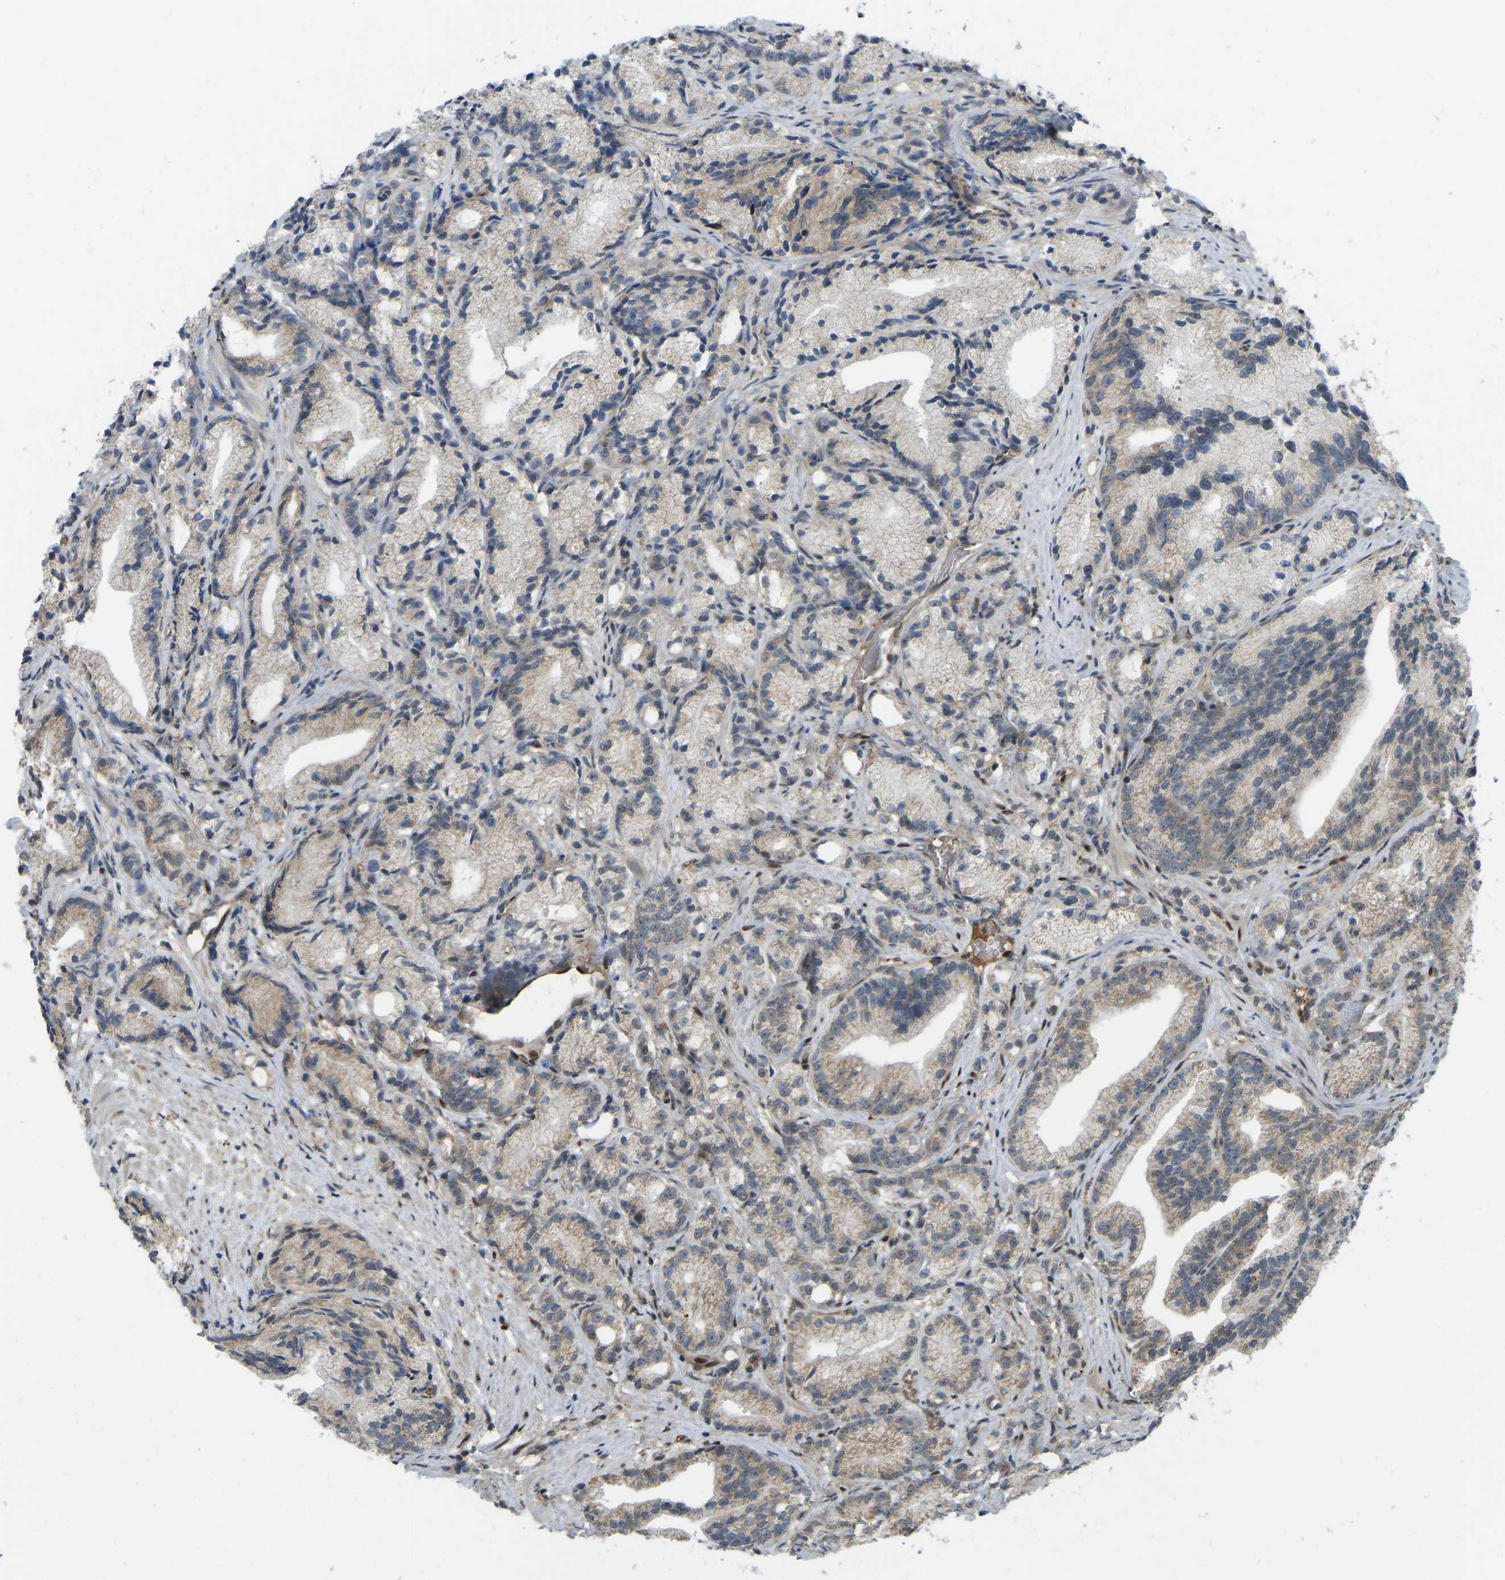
{"staining": {"intensity": "weak", "quantity": "25%-75%", "location": "cytoplasmic/membranous"}, "tissue": "prostate cancer", "cell_type": "Tumor cells", "image_type": "cancer", "snomed": [{"axis": "morphology", "description": "Adenocarcinoma, Low grade"}, {"axis": "topography", "description": "Prostate"}], "caption": "IHC staining of prostate low-grade adenocarcinoma, which reveals low levels of weak cytoplasmic/membranous positivity in approximately 25%-75% of tumor cells indicating weak cytoplasmic/membranous protein expression. The staining was performed using DAB (brown) for protein detection and nuclei were counterstained in hematoxylin (blue).", "gene": "C21orf91", "patient": {"sex": "male", "age": 89}}